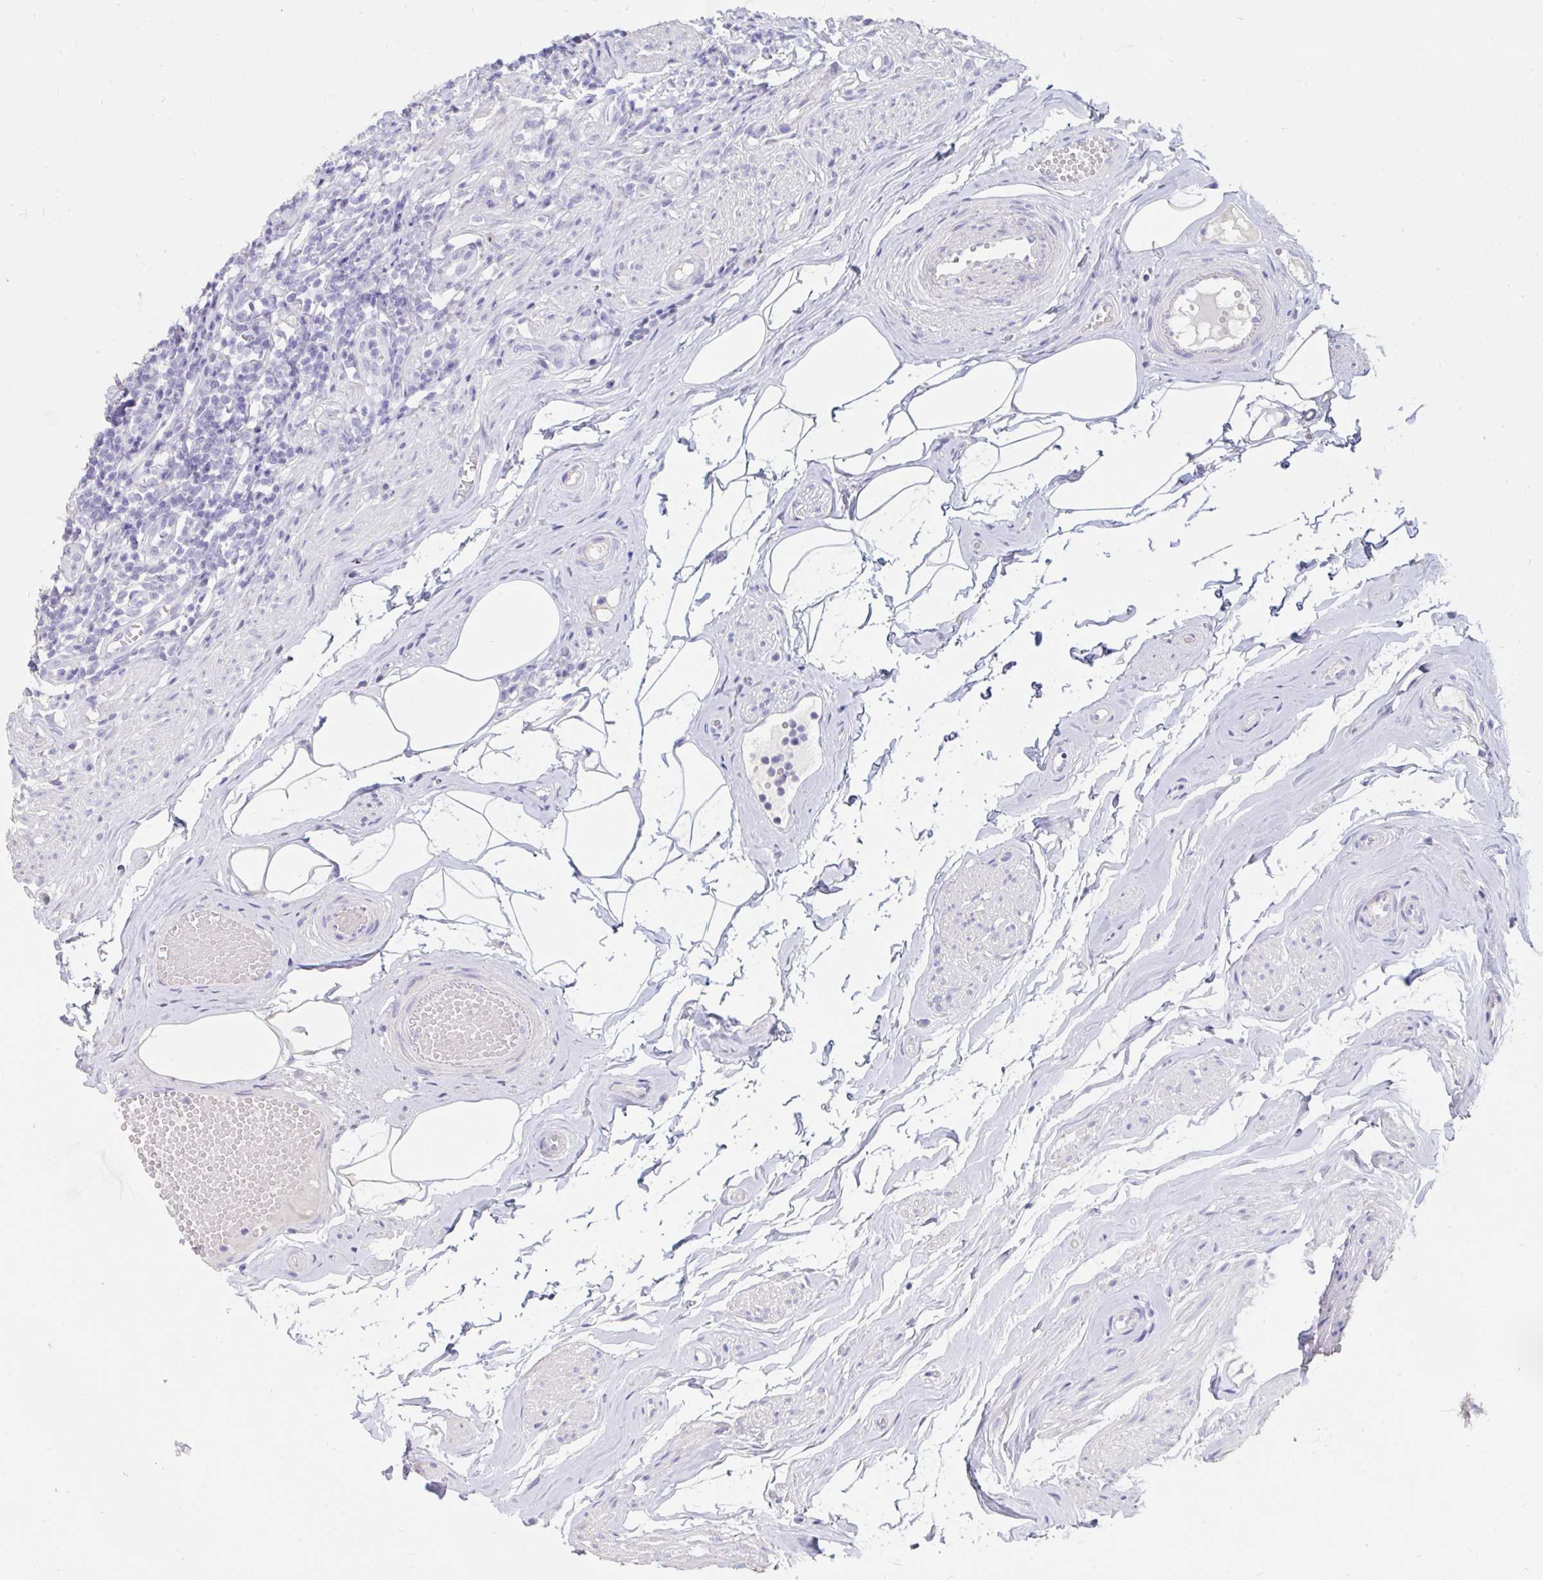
{"staining": {"intensity": "negative", "quantity": "none", "location": "none"}, "tissue": "appendix", "cell_type": "Glandular cells", "image_type": "normal", "snomed": [{"axis": "morphology", "description": "Normal tissue, NOS"}, {"axis": "topography", "description": "Appendix"}], "caption": "Image shows no significant protein staining in glandular cells of benign appendix.", "gene": "TNNC1", "patient": {"sex": "female", "age": 56}}